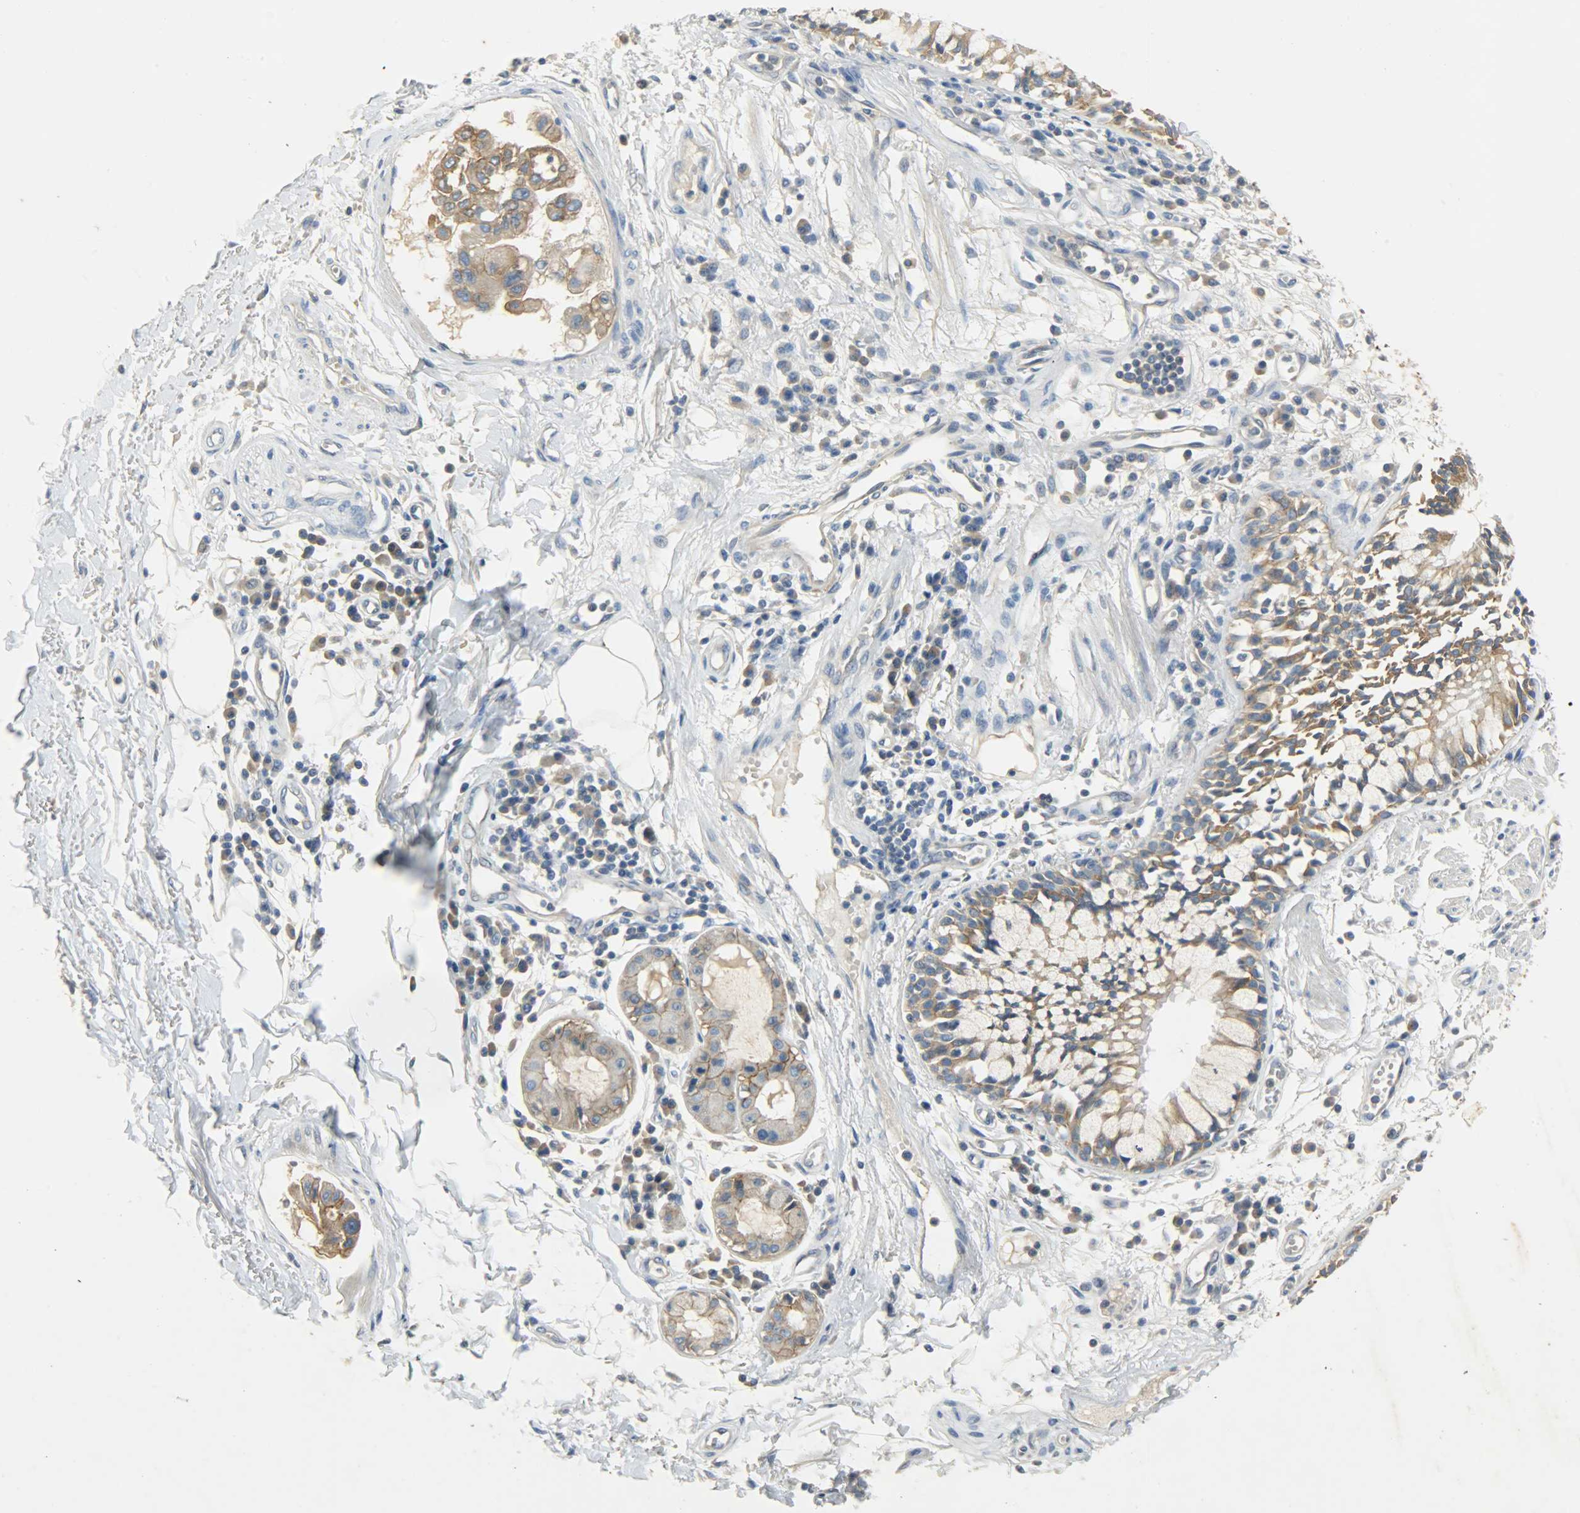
{"staining": {"intensity": "weak", "quantity": ">75%", "location": "cytoplasmic/membranous"}, "tissue": "adipose tissue", "cell_type": "Adipocytes", "image_type": "normal", "snomed": [{"axis": "morphology", "description": "Normal tissue, NOS"}, {"axis": "morphology", "description": "Adenocarcinoma, NOS"}, {"axis": "topography", "description": "Cartilage tissue"}, {"axis": "topography", "description": "Bronchus"}, {"axis": "topography", "description": "Lung"}], "caption": "This micrograph reveals normal adipose tissue stained with IHC to label a protein in brown. The cytoplasmic/membranous of adipocytes show weak positivity for the protein. Nuclei are counter-stained blue.", "gene": "DSG2", "patient": {"sex": "female", "age": 67}}